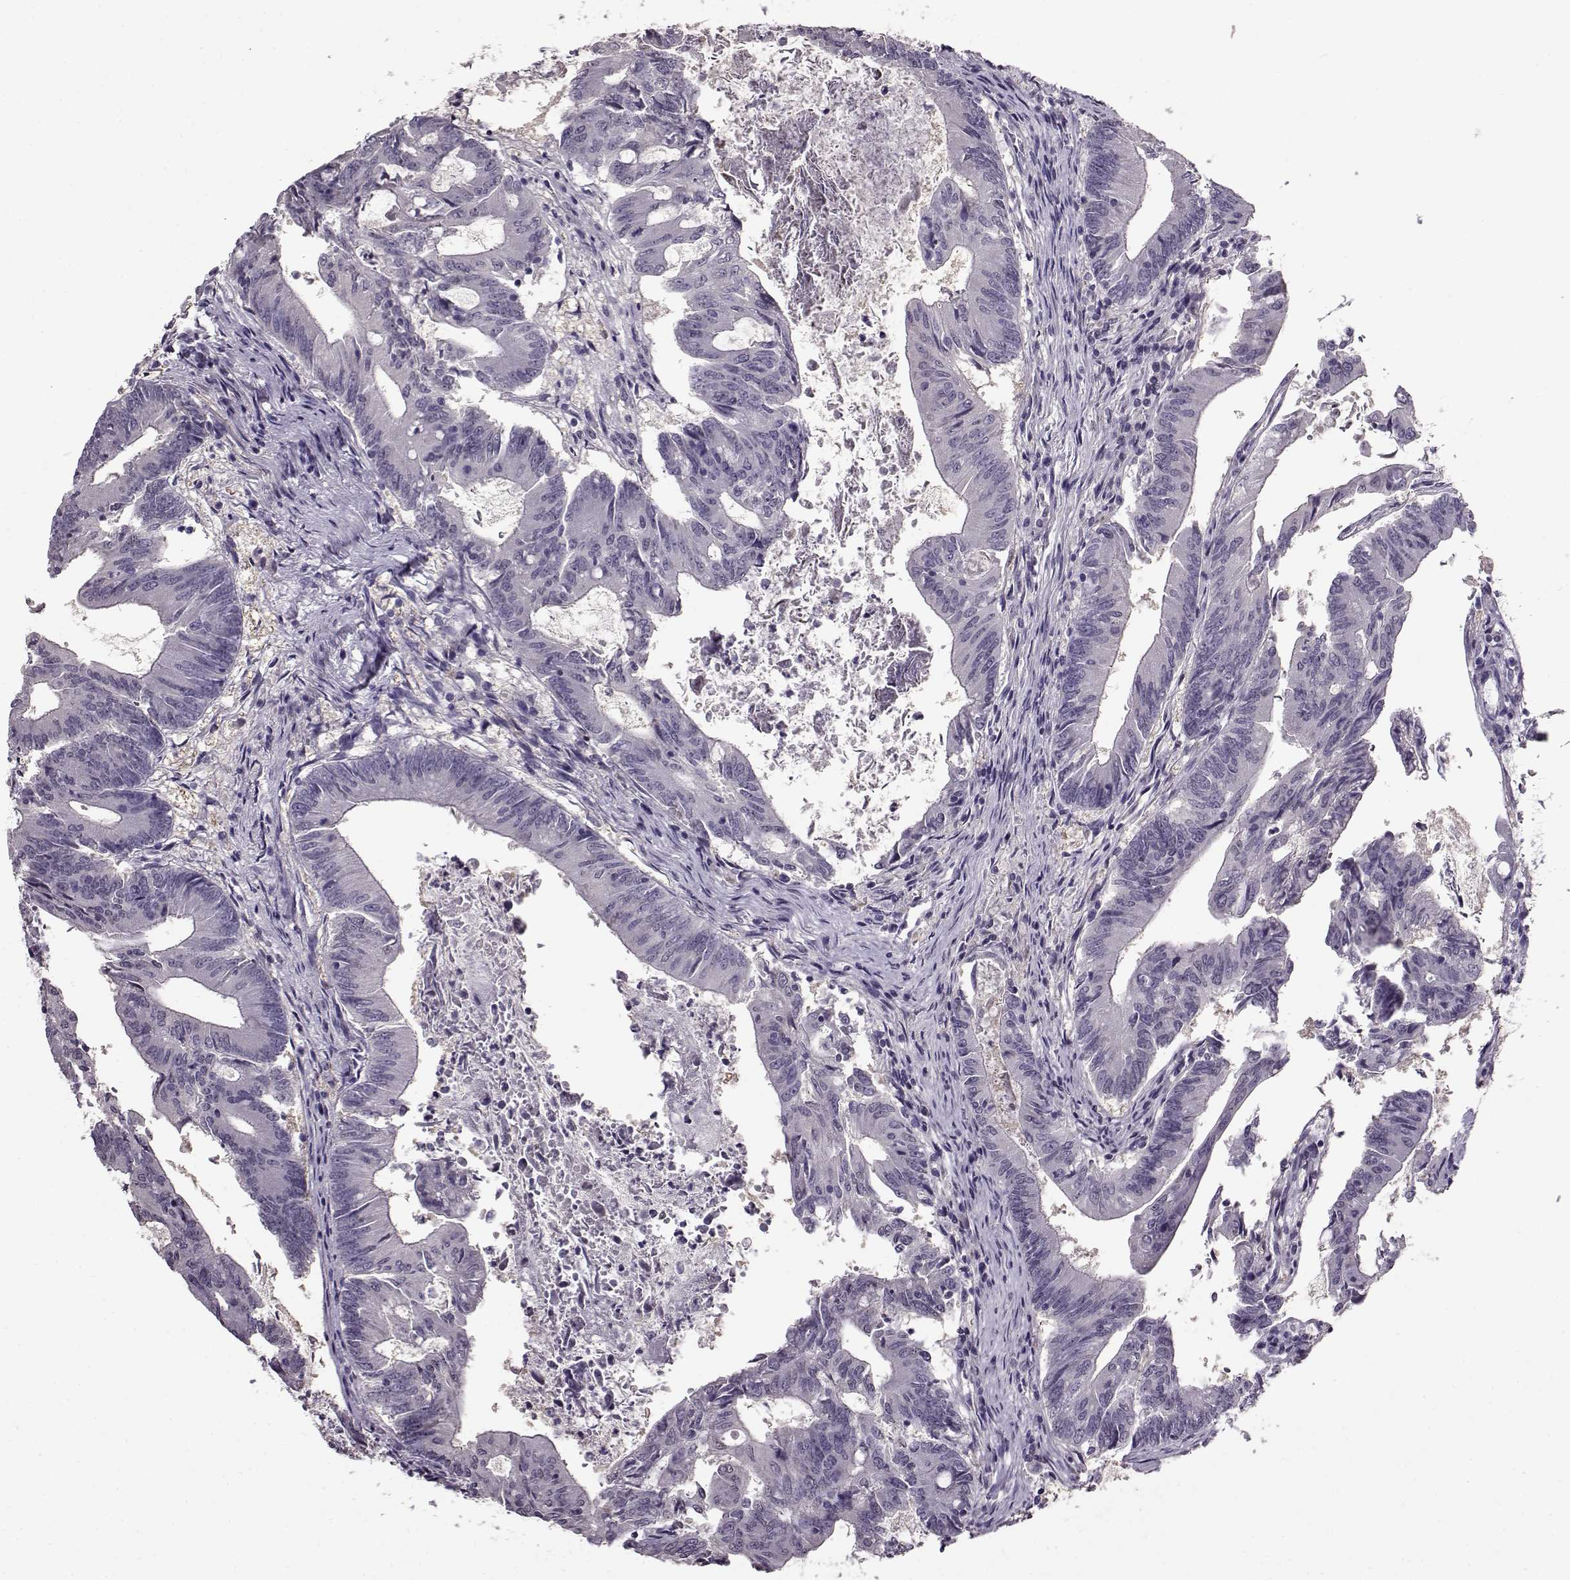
{"staining": {"intensity": "negative", "quantity": "none", "location": "none"}, "tissue": "colorectal cancer", "cell_type": "Tumor cells", "image_type": "cancer", "snomed": [{"axis": "morphology", "description": "Adenocarcinoma, NOS"}, {"axis": "topography", "description": "Colon"}], "caption": "High power microscopy image of an immunohistochemistry image of colorectal cancer, revealing no significant staining in tumor cells.", "gene": "RP1L1", "patient": {"sex": "female", "age": 70}}